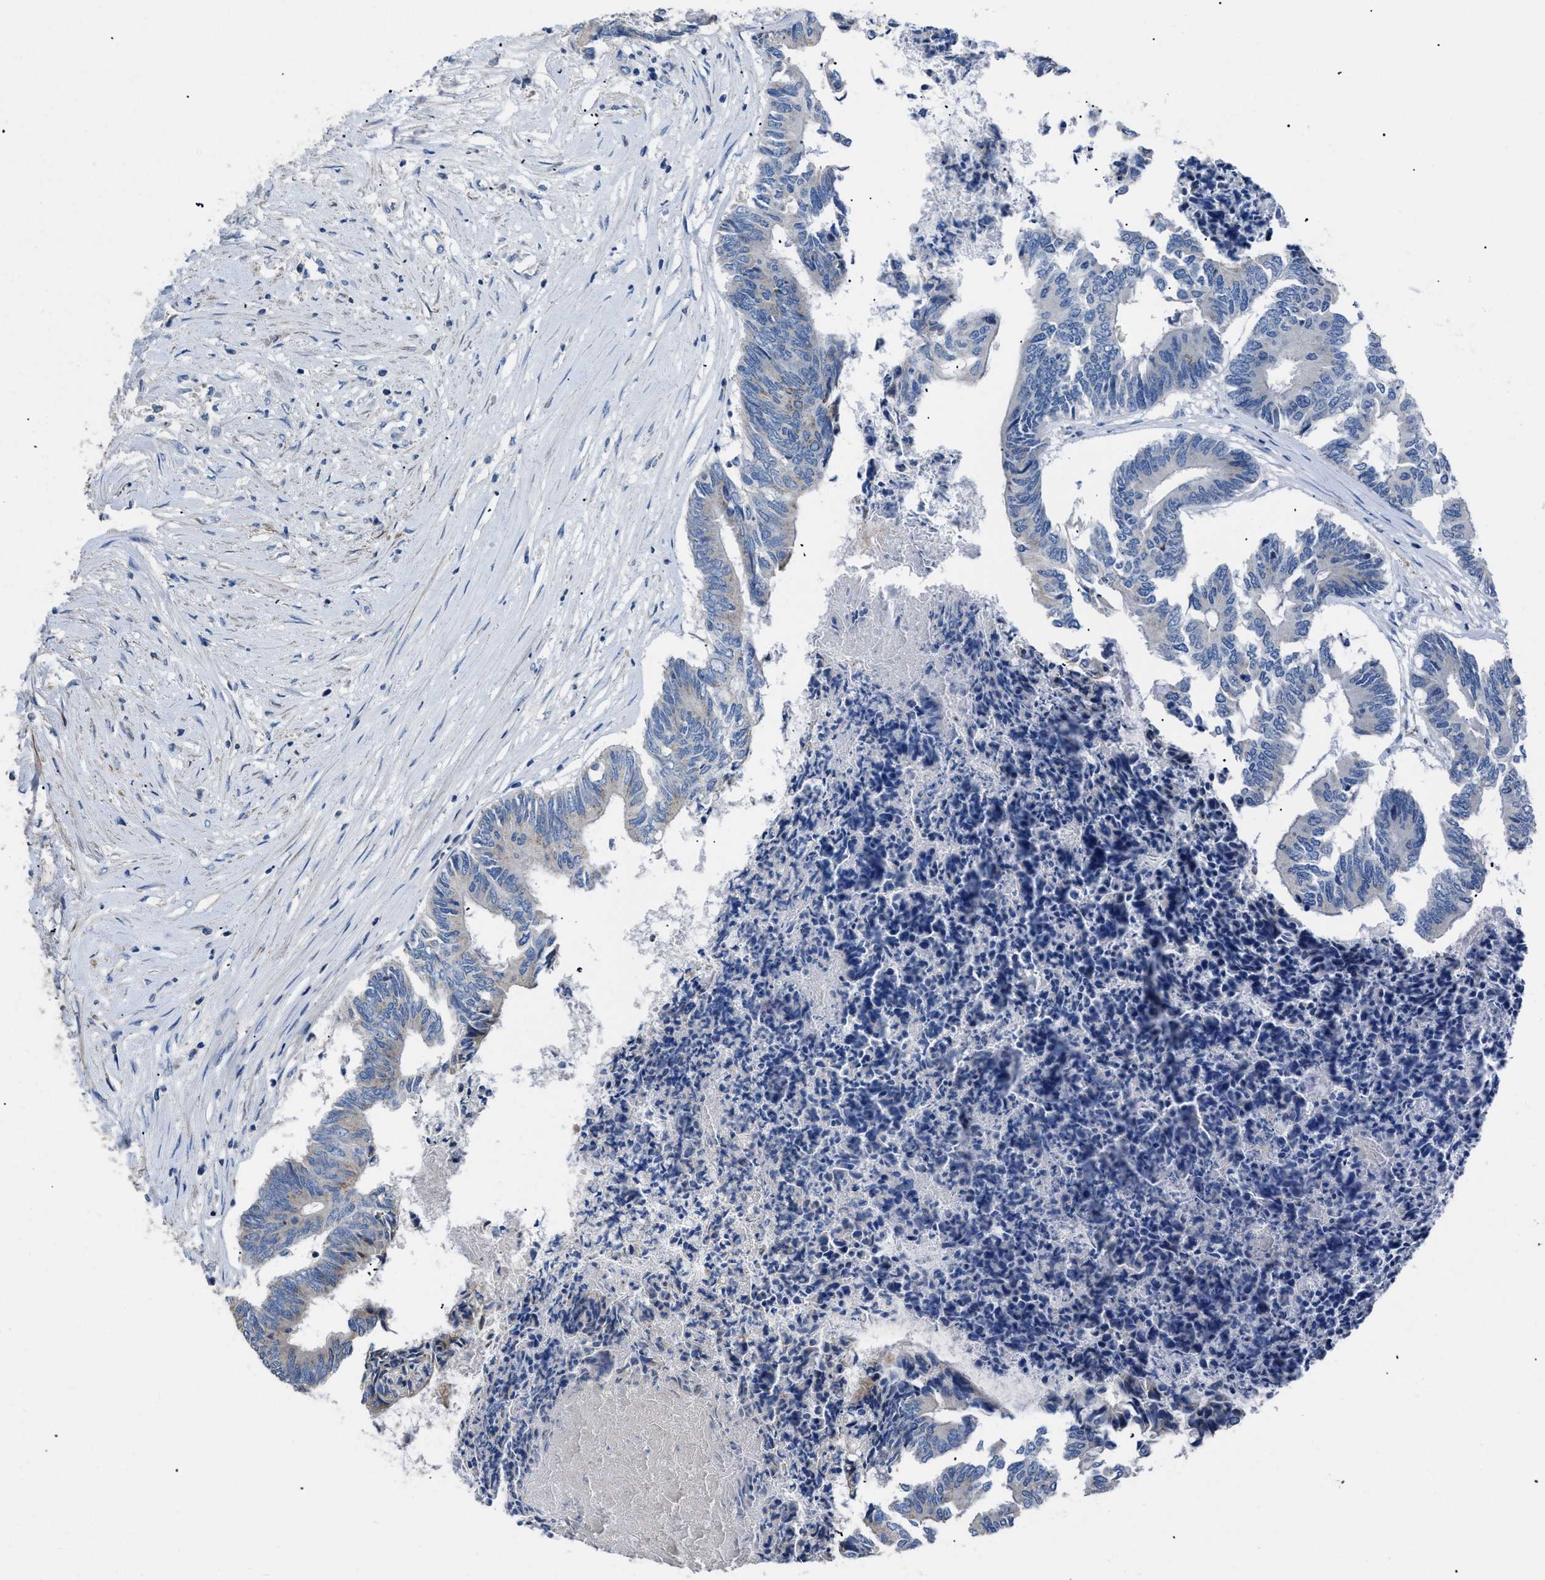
{"staining": {"intensity": "negative", "quantity": "none", "location": "none"}, "tissue": "colorectal cancer", "cell_type": "Tumor cells", "image_type": "cancer", "snomed": [{"axis": "morphology", "description": "Adenocarcinoma, NOS"}, {"axis": "topography", "description": "Rectum"}], "caption": "Tumor cells are negative for protein expression in human colorectal cancer.", "gene": "SGCZ", "patient": {"sex": "male", "age": 63}}